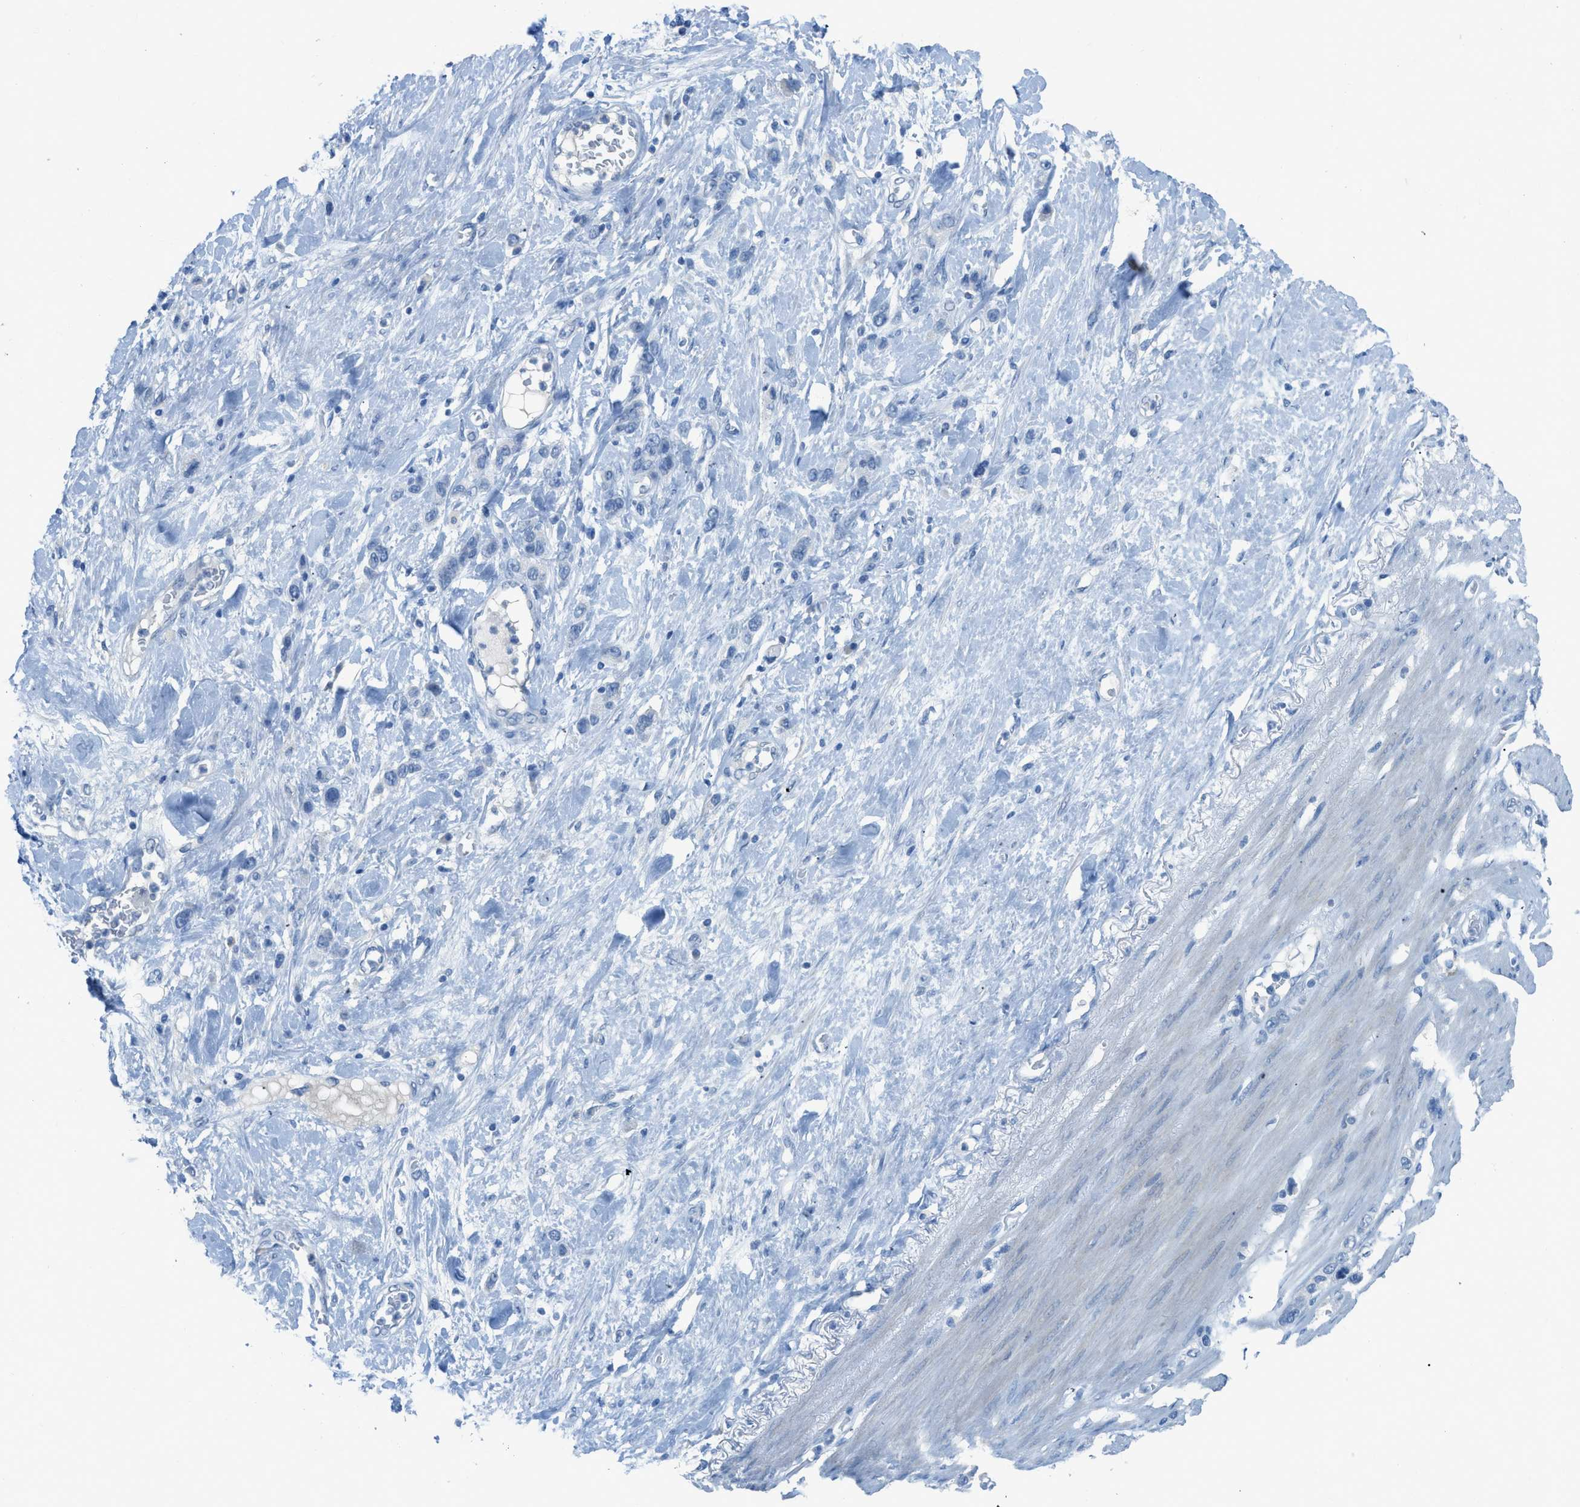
{"staining": {"intensity": "negative", "quantity": "none", "location": "none"}, "tissue": "stomach cancer", "cell_type": "Tumor cells", "image_type": "cancer", "snomed": [{"axis": "morphology", "description": "Adenocarcinoma, NOS"}, {"axis": "morphology", "description": "Adenocarcinoma, High grade"}, {"axis": "topography", "description": "Stomach, upper"}, {"axis": "topography", "description": "Stomach, lower"}], "caption": "DAB immunohistochemical staining of high-grade adenocarcinoma (stomach) exhibits no significant positivity in tumor cells.", "gene": "ACAN", "patient": {"sex": "female", "age": 65}}